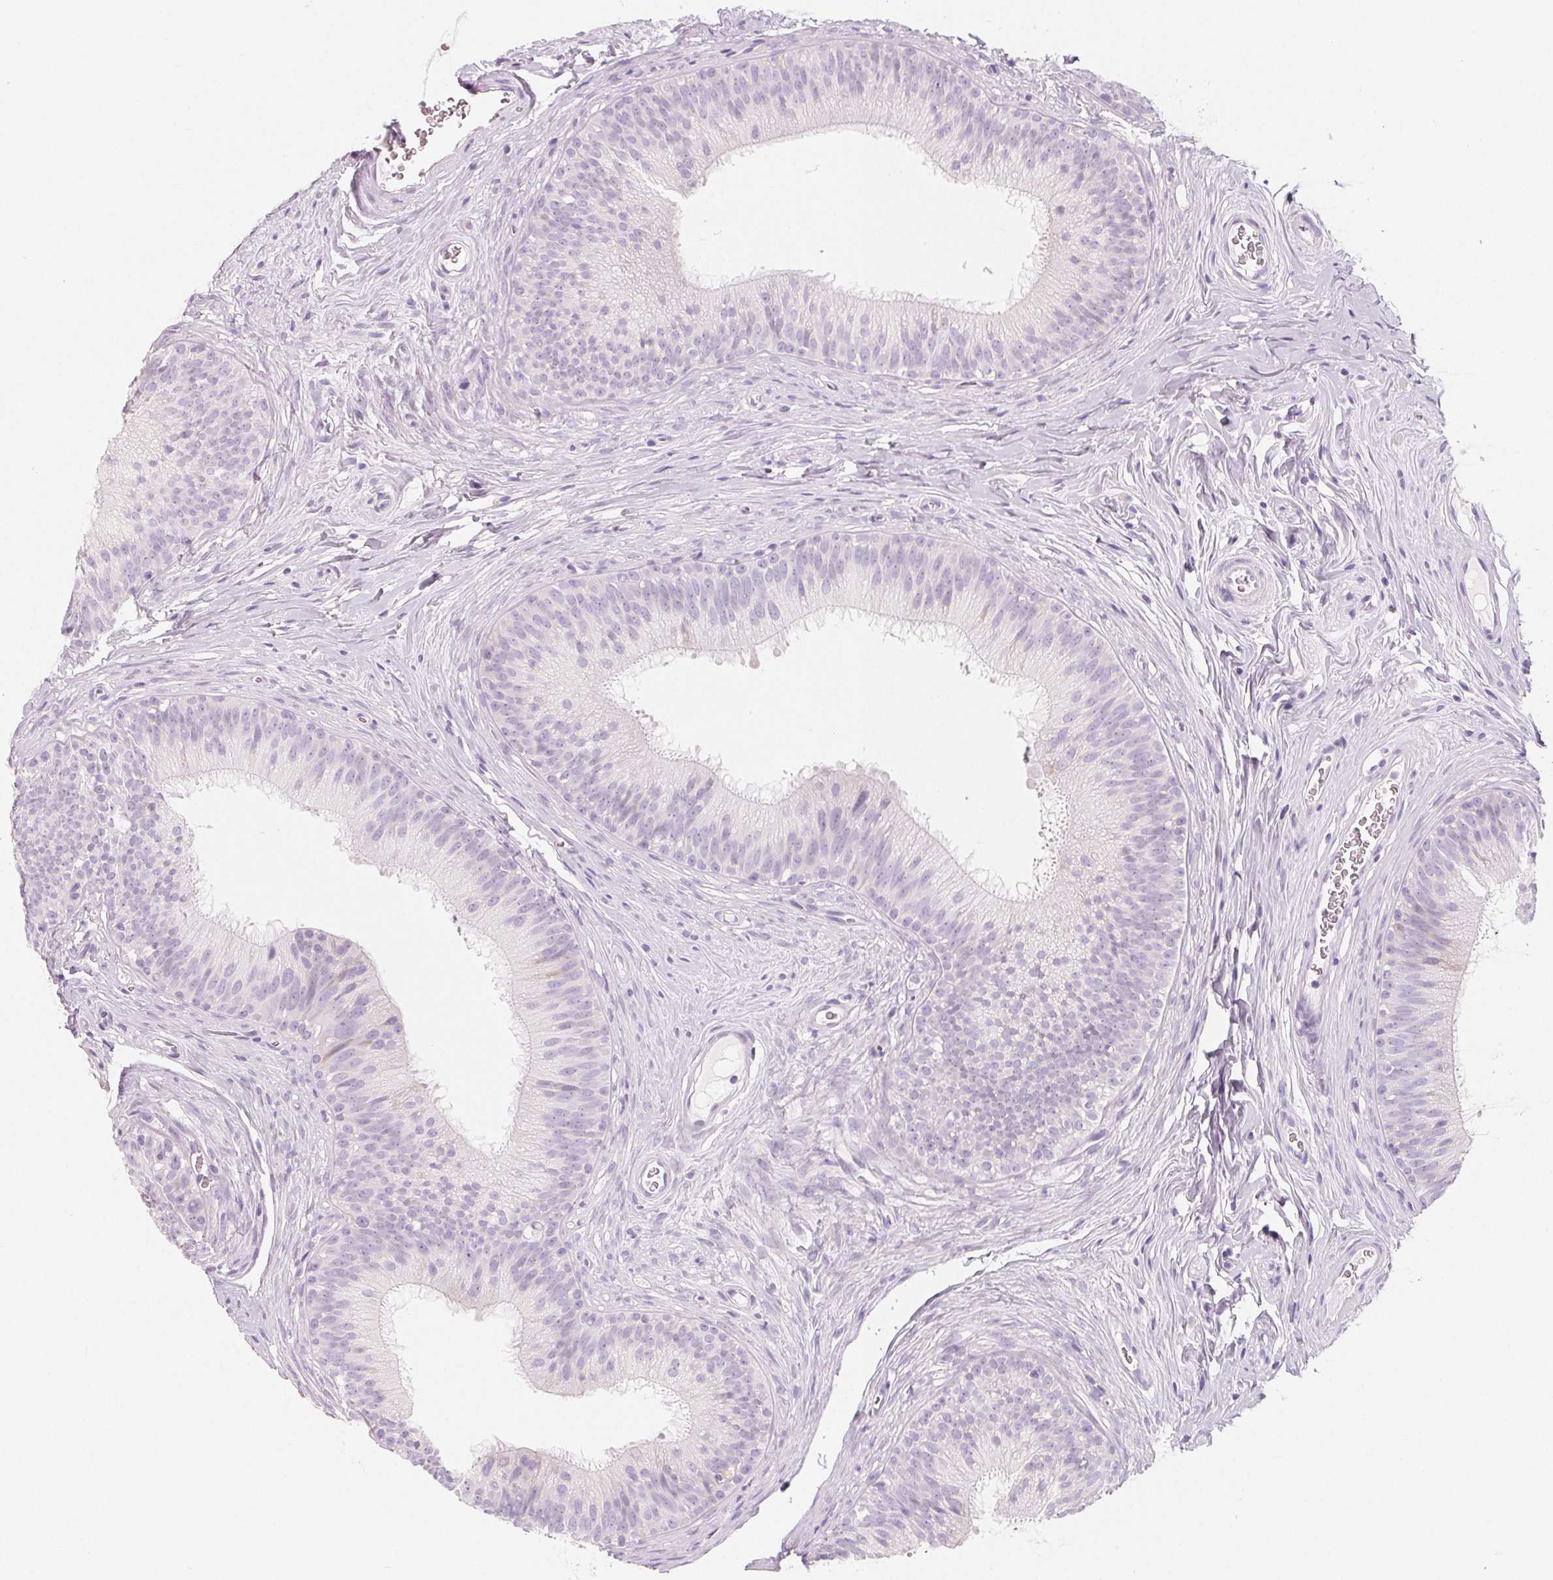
{"staining": {"intensity": "weak", "quantity": "<25%", "location": "cytoplasmic/membranous"}, "tissue": "epididymis", "cell_type": "Glandular cells", "image_type": "normal", "snomed": [{"axis": "morphology", "description": "Normal tissue, NOS"}, {"axis": "topography", "description": "Epididymis"}], "caption": "Immunohistochemistry (IHC) image of benign epididymis: epididymis stained with DAB demonstrates no significant protein expression in glandular cells.", "gene": "SH3GL2", "patient": {"sex": "male", "age": 24}}